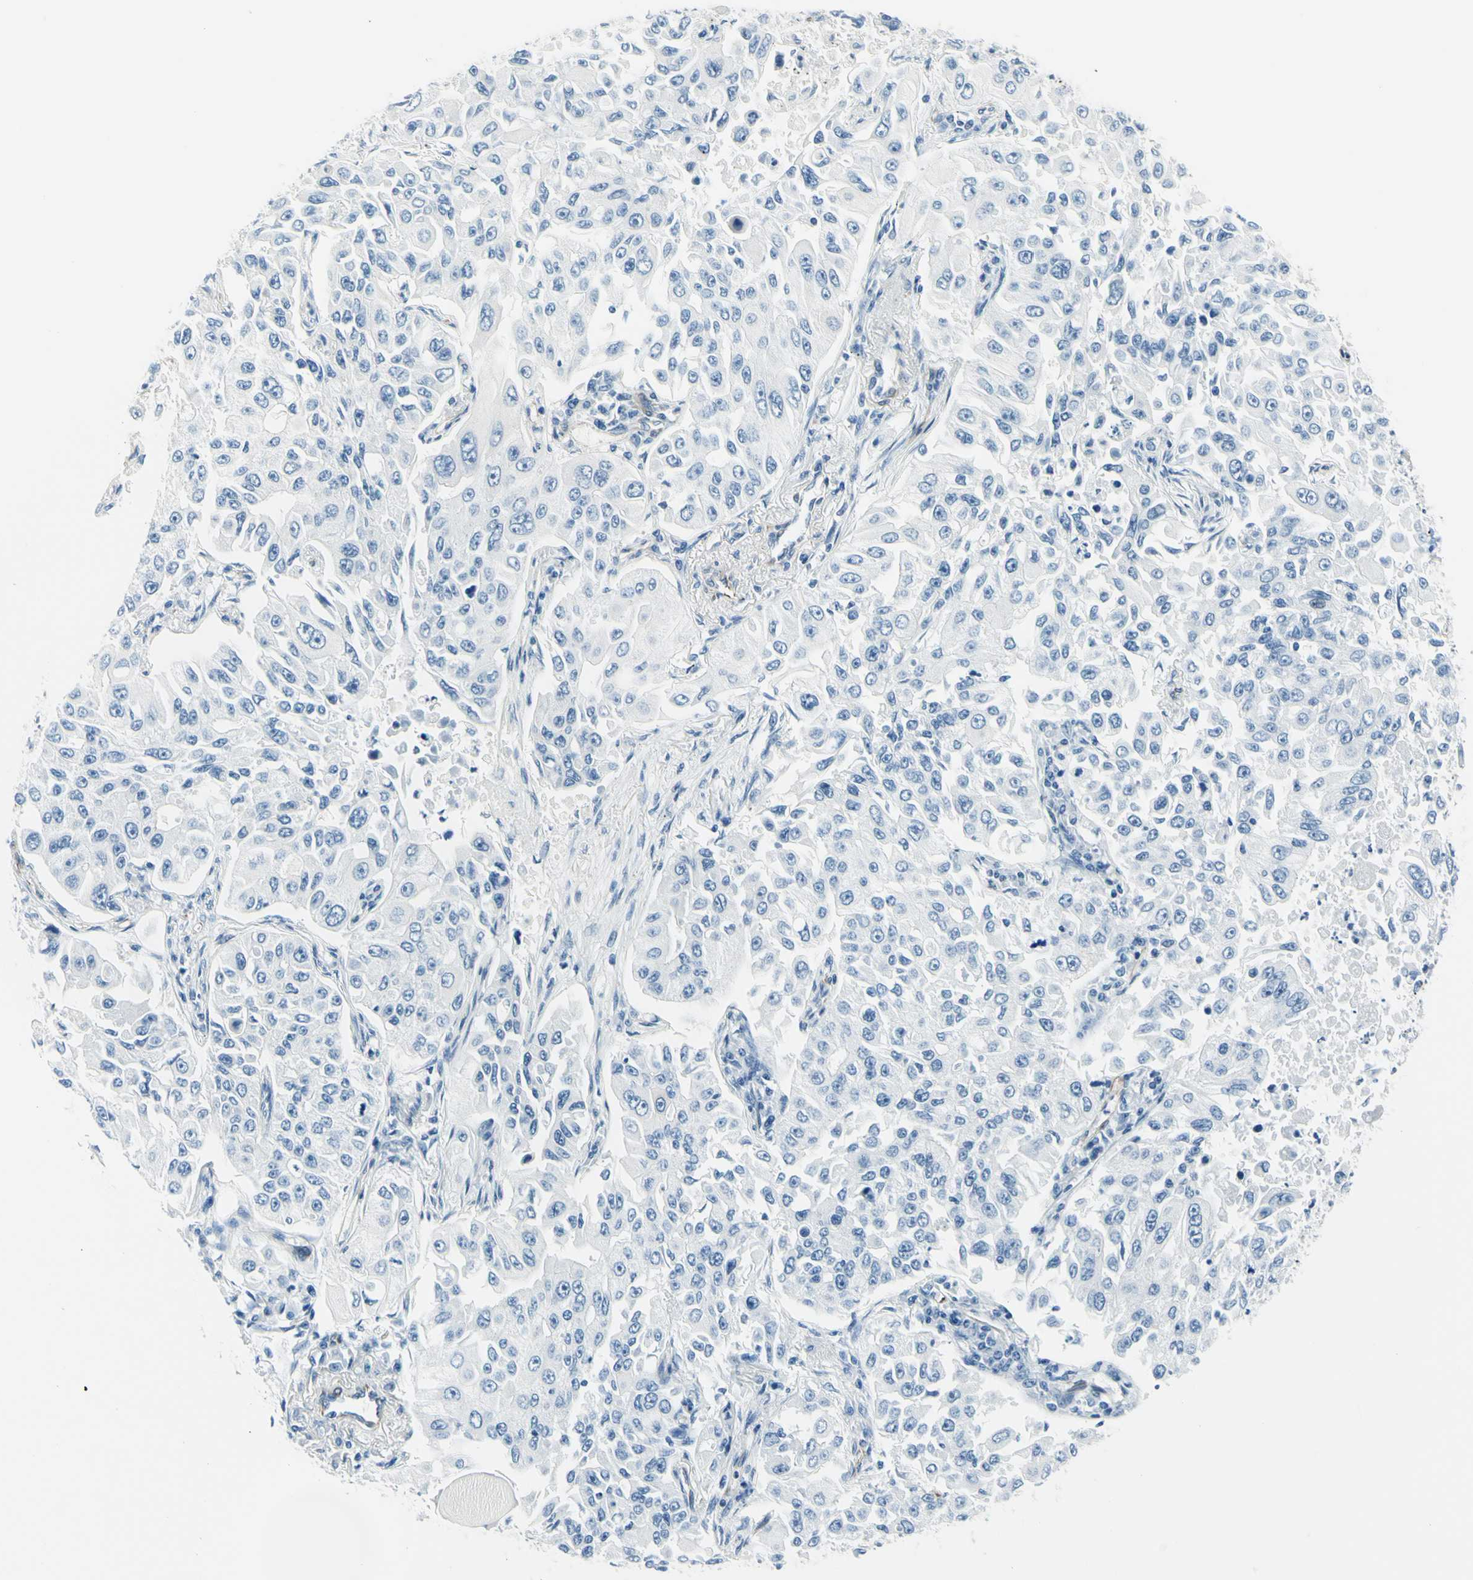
{"staining": {"intensity": "negative", "quantity": "none", "location": "none"}, "tissue": "lung cancer", "cell_type": "Tumor cells", "image_type": "cancer", "snomed": [{"axis": "morphology", "description": "Adenocarcinoma, NOS"}, {"axis": "topography", "description": "Lung"}], "caption": "High magnification brightfield microscopy of lung cancer (adenocarcinoma) stained with DAB (3,3'-diaminobenzidine) (brown) and counterstained with hematoxylin (blue): tumor cells show no significant staining. (Stains: DAB IHC with hematoxylin counter stain, Microscopy: brightfield microscopy at high magnification).", "gene": "PTH2R", "patient": {"sex": "male", "age": 84}}